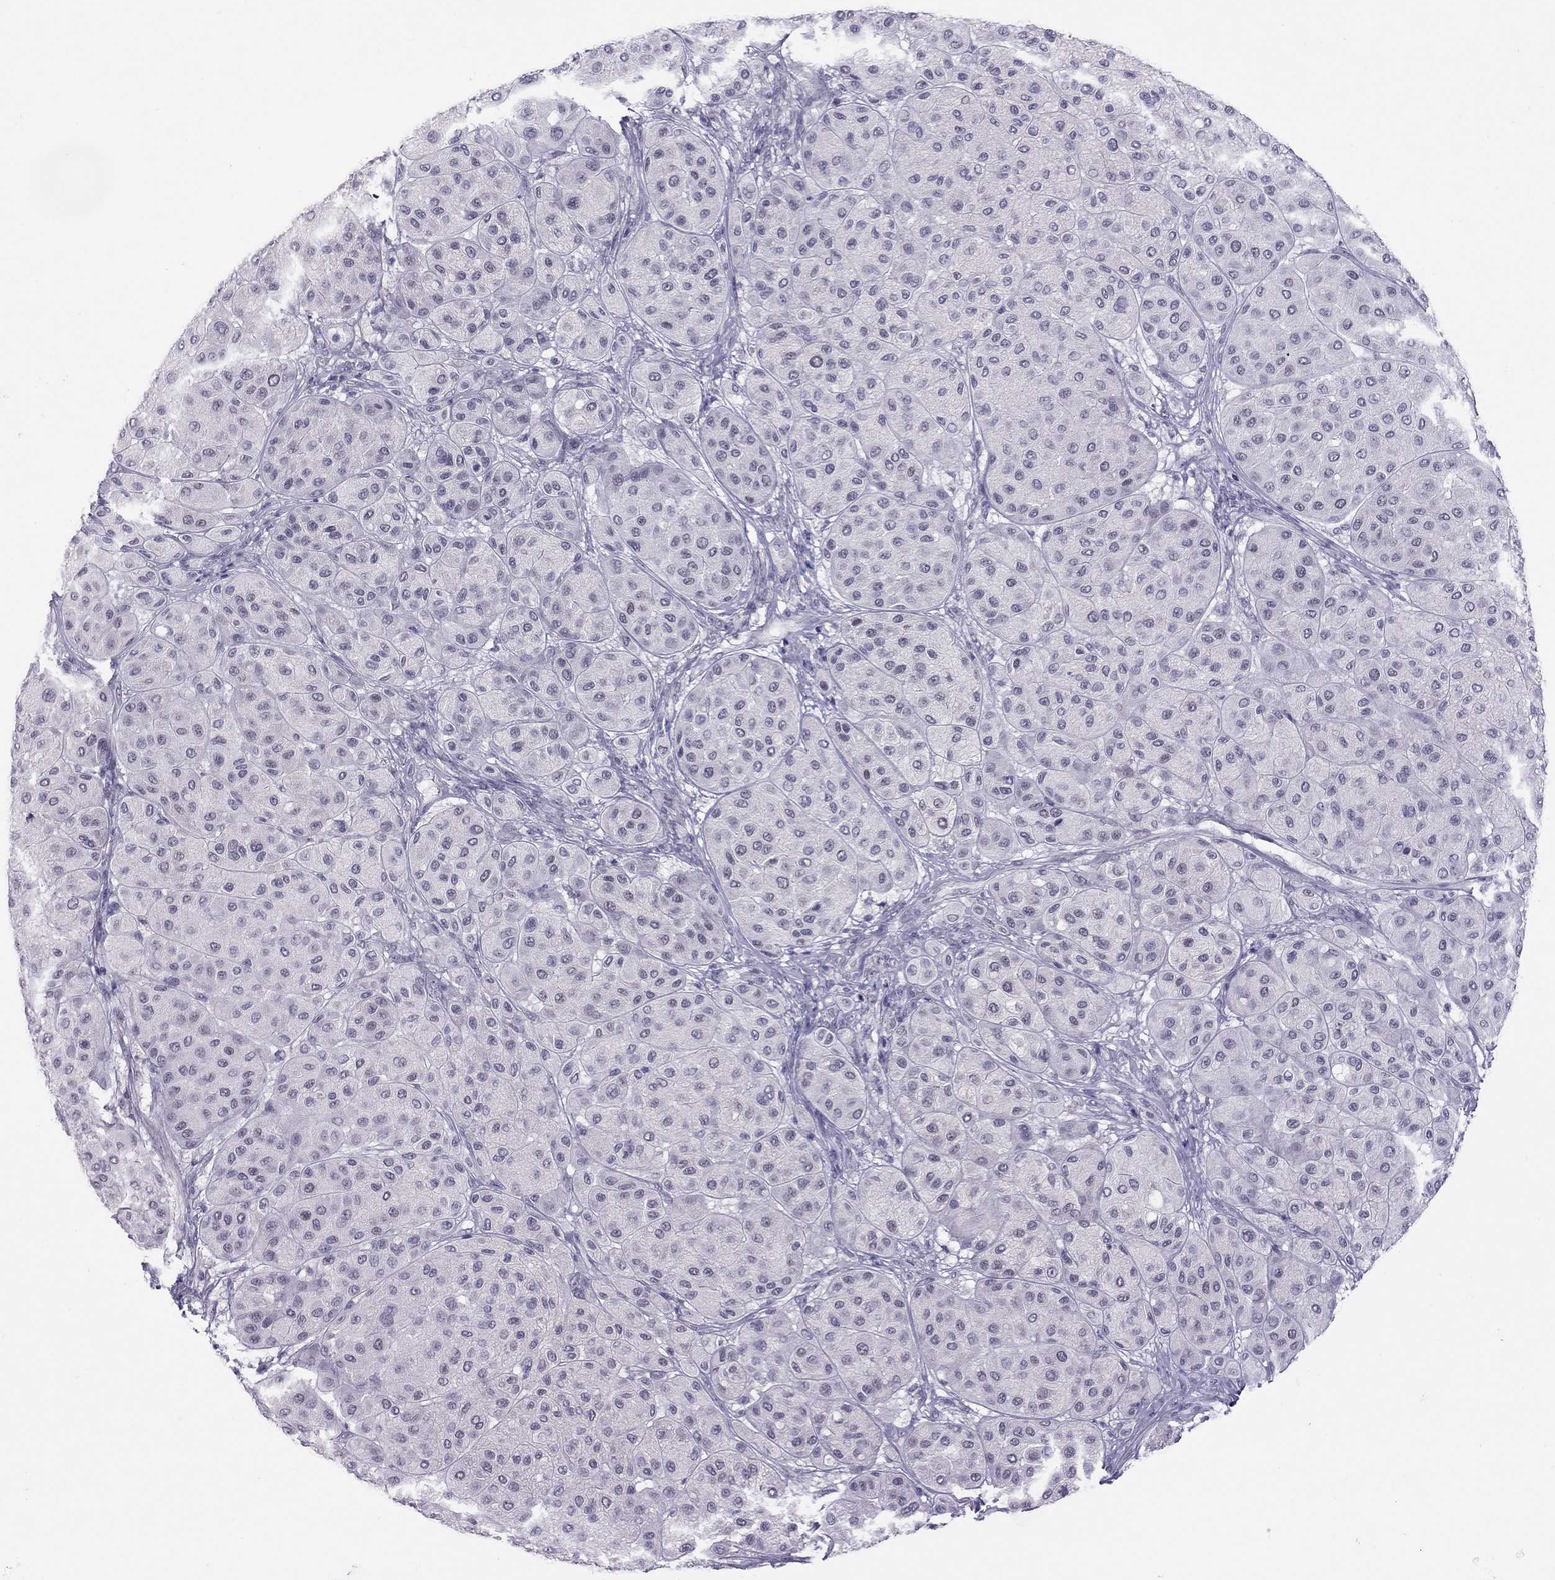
{"staining": {"intensity": "negative", "quantity": "none", "location": "none"}, "tissue": "melanoma", "cell_type": "Tumor cells", "image_type": "cancer", "snomed": [{"axis": "morphology", "description": "Malignant melanoma, Metastatic site"}, {"axis": "topography", "description": "Smooth muscle"}], "caption": "Immunohistochemical staining of malignant melanoma (metastatic site) exhibits no significant positivity in tumor cells.", "gene": "JHY", "patient": {"sex": "male", "age": 41}}